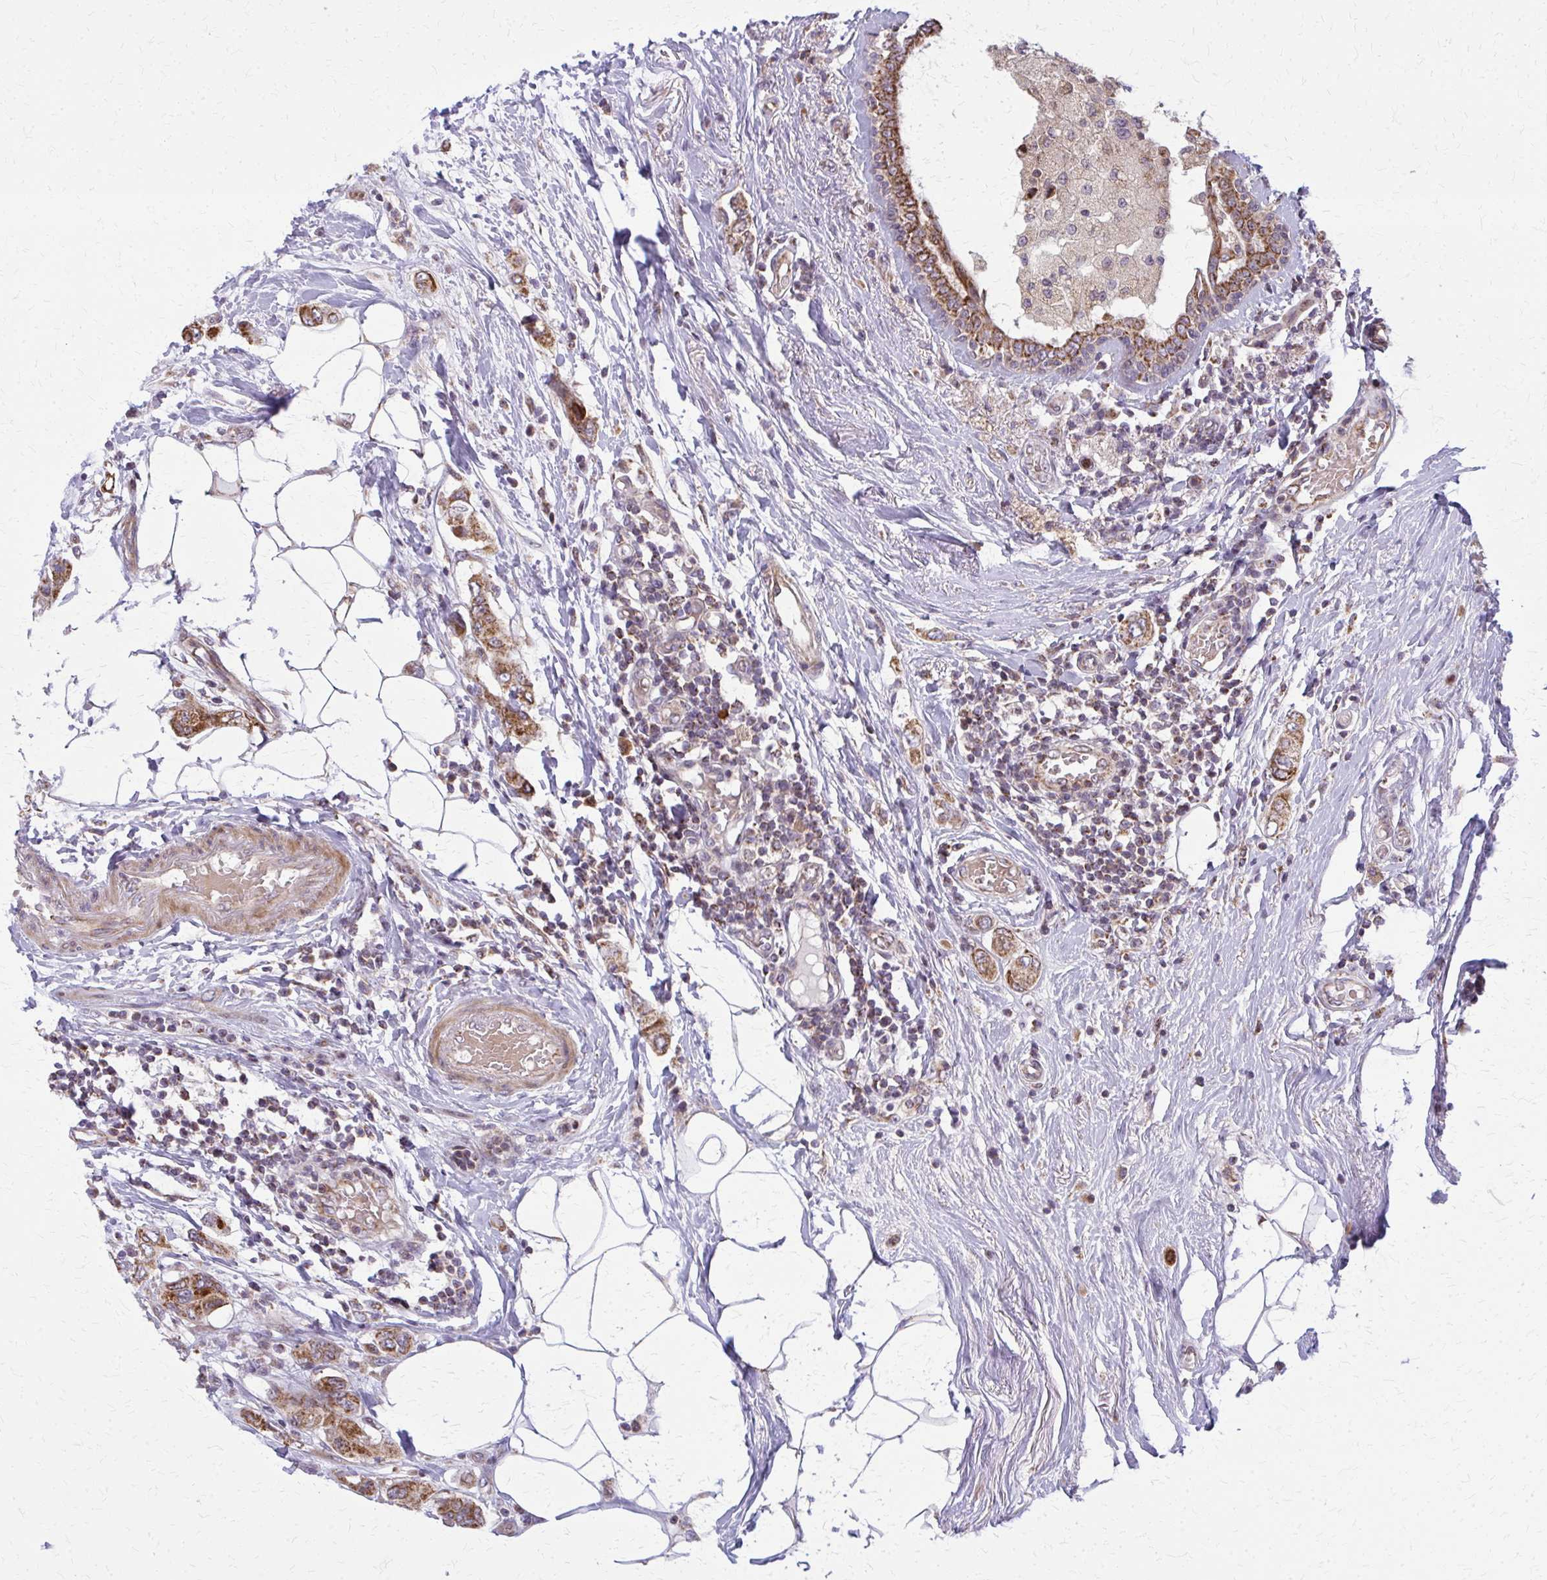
{"staining": {"intensity": "strong", "quantity": ">75%", "location": "cytoplasmic/membranous"}, "tissue": "breast cancer", "cell_type": "Tumor cells", "image_type": "cancer", "snomed": [{"axis": "morphology", "description": "Lobular carcinoma"}, {"axis": "topography", "description": "Breast"}], "caption": "A high amount of strong cytoplasmic/membranous expression is seen in about >75% of tumor cells in lobular carcinoma (breast) tissue.", "gene": "MCCC1", "patient": {"sex": "female", "age": 51}}